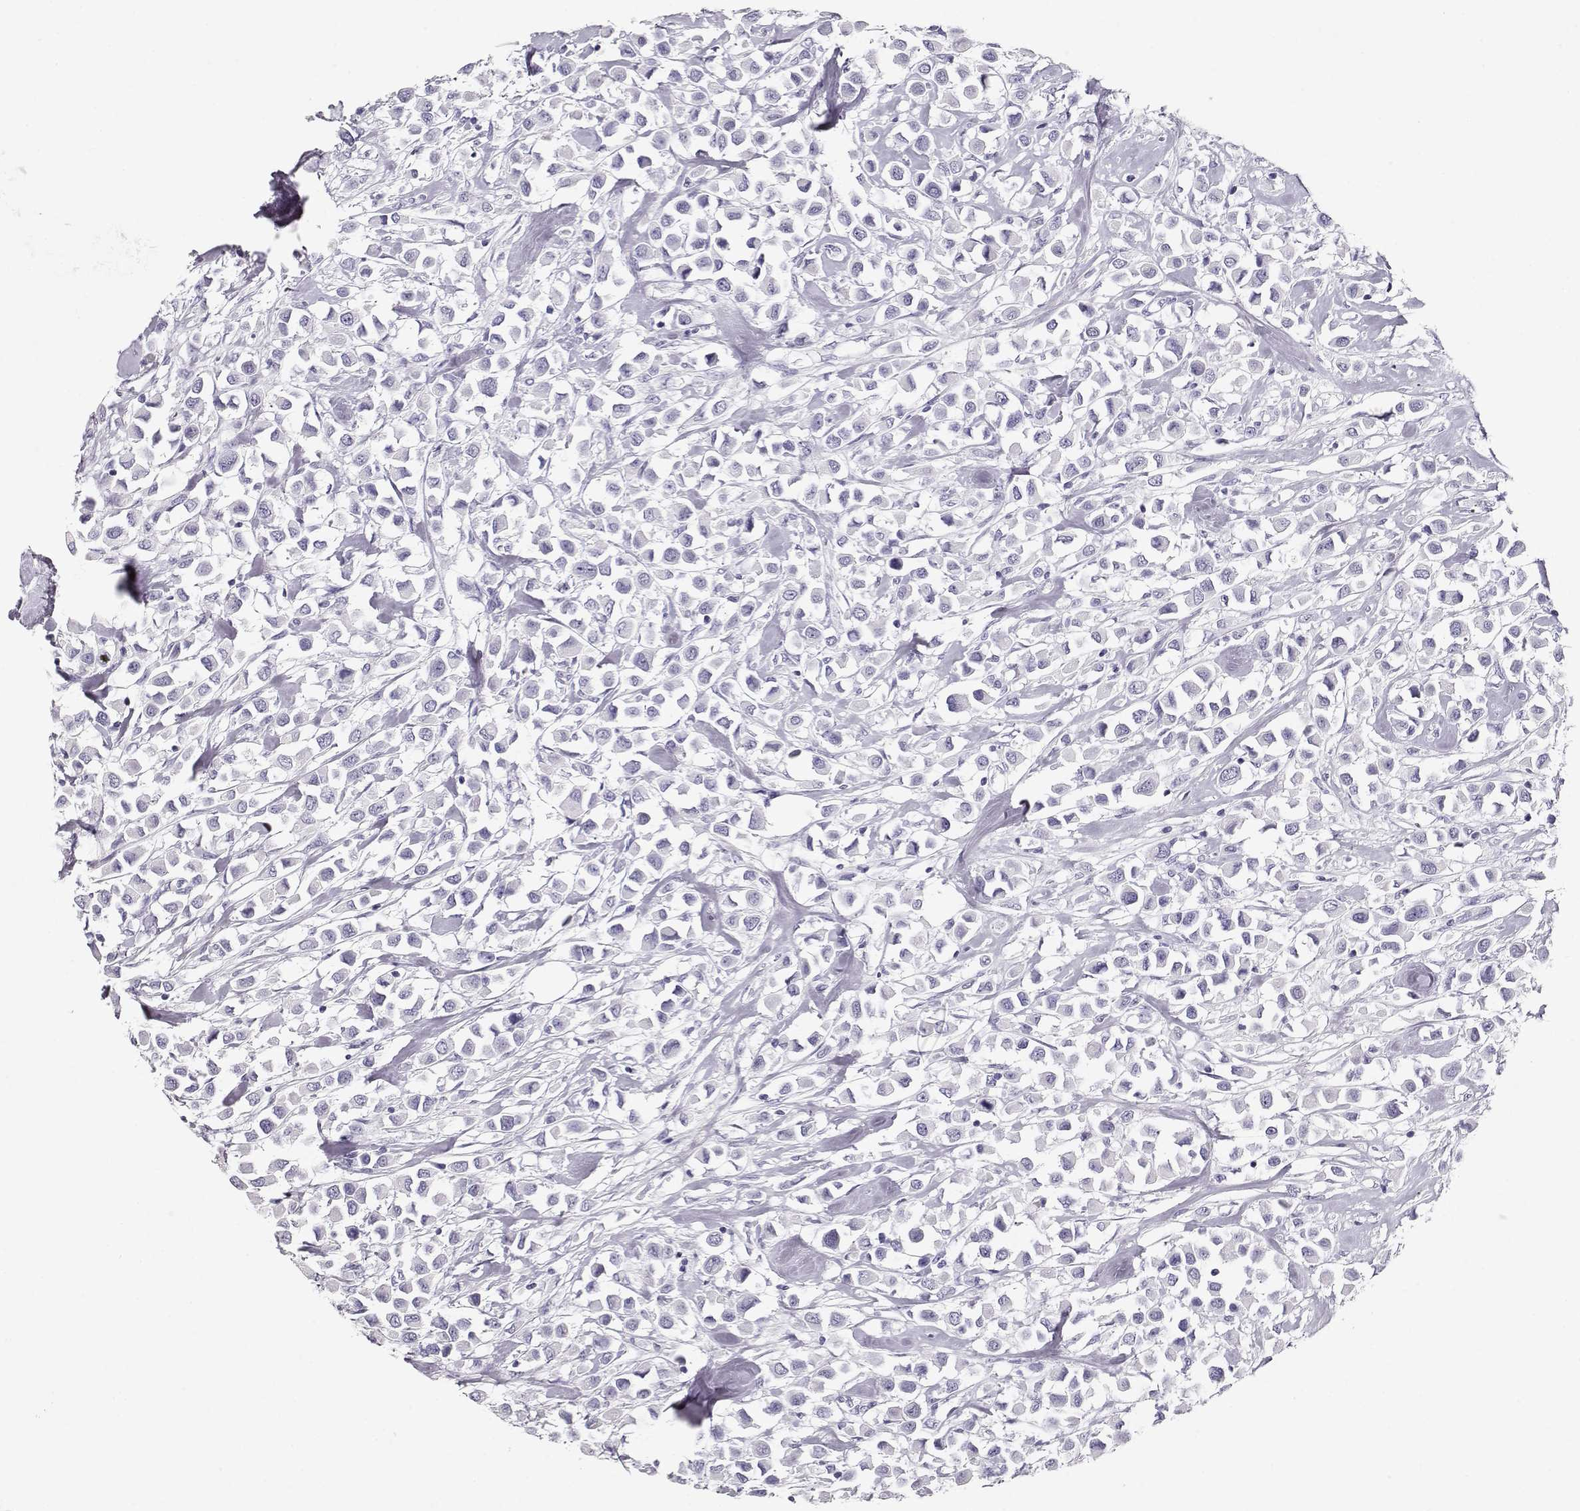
{"staining": {"intensity": "negative", "quantity": "none", "location": "none"}, "tissue": "breast cancer", "cell_type": "Tumor cells", "image_type": "cancer", "snomed": [{"axis": "morphology", "description": "Duct carcinoma"}, {"axis": "topography", "description": "Breast"}], "caption": "Image shows no protein staining in tumor cells of infiltrating ductal carcinoma (breast) tissue. (Stains: DAB immunohistochemistry (IHC) with hematoxylin counter stain, Microscopy: brightfield microscopy at high magnification).", "gene": "MAGEC1", "patient": {"sex": "female", "age": 61}}